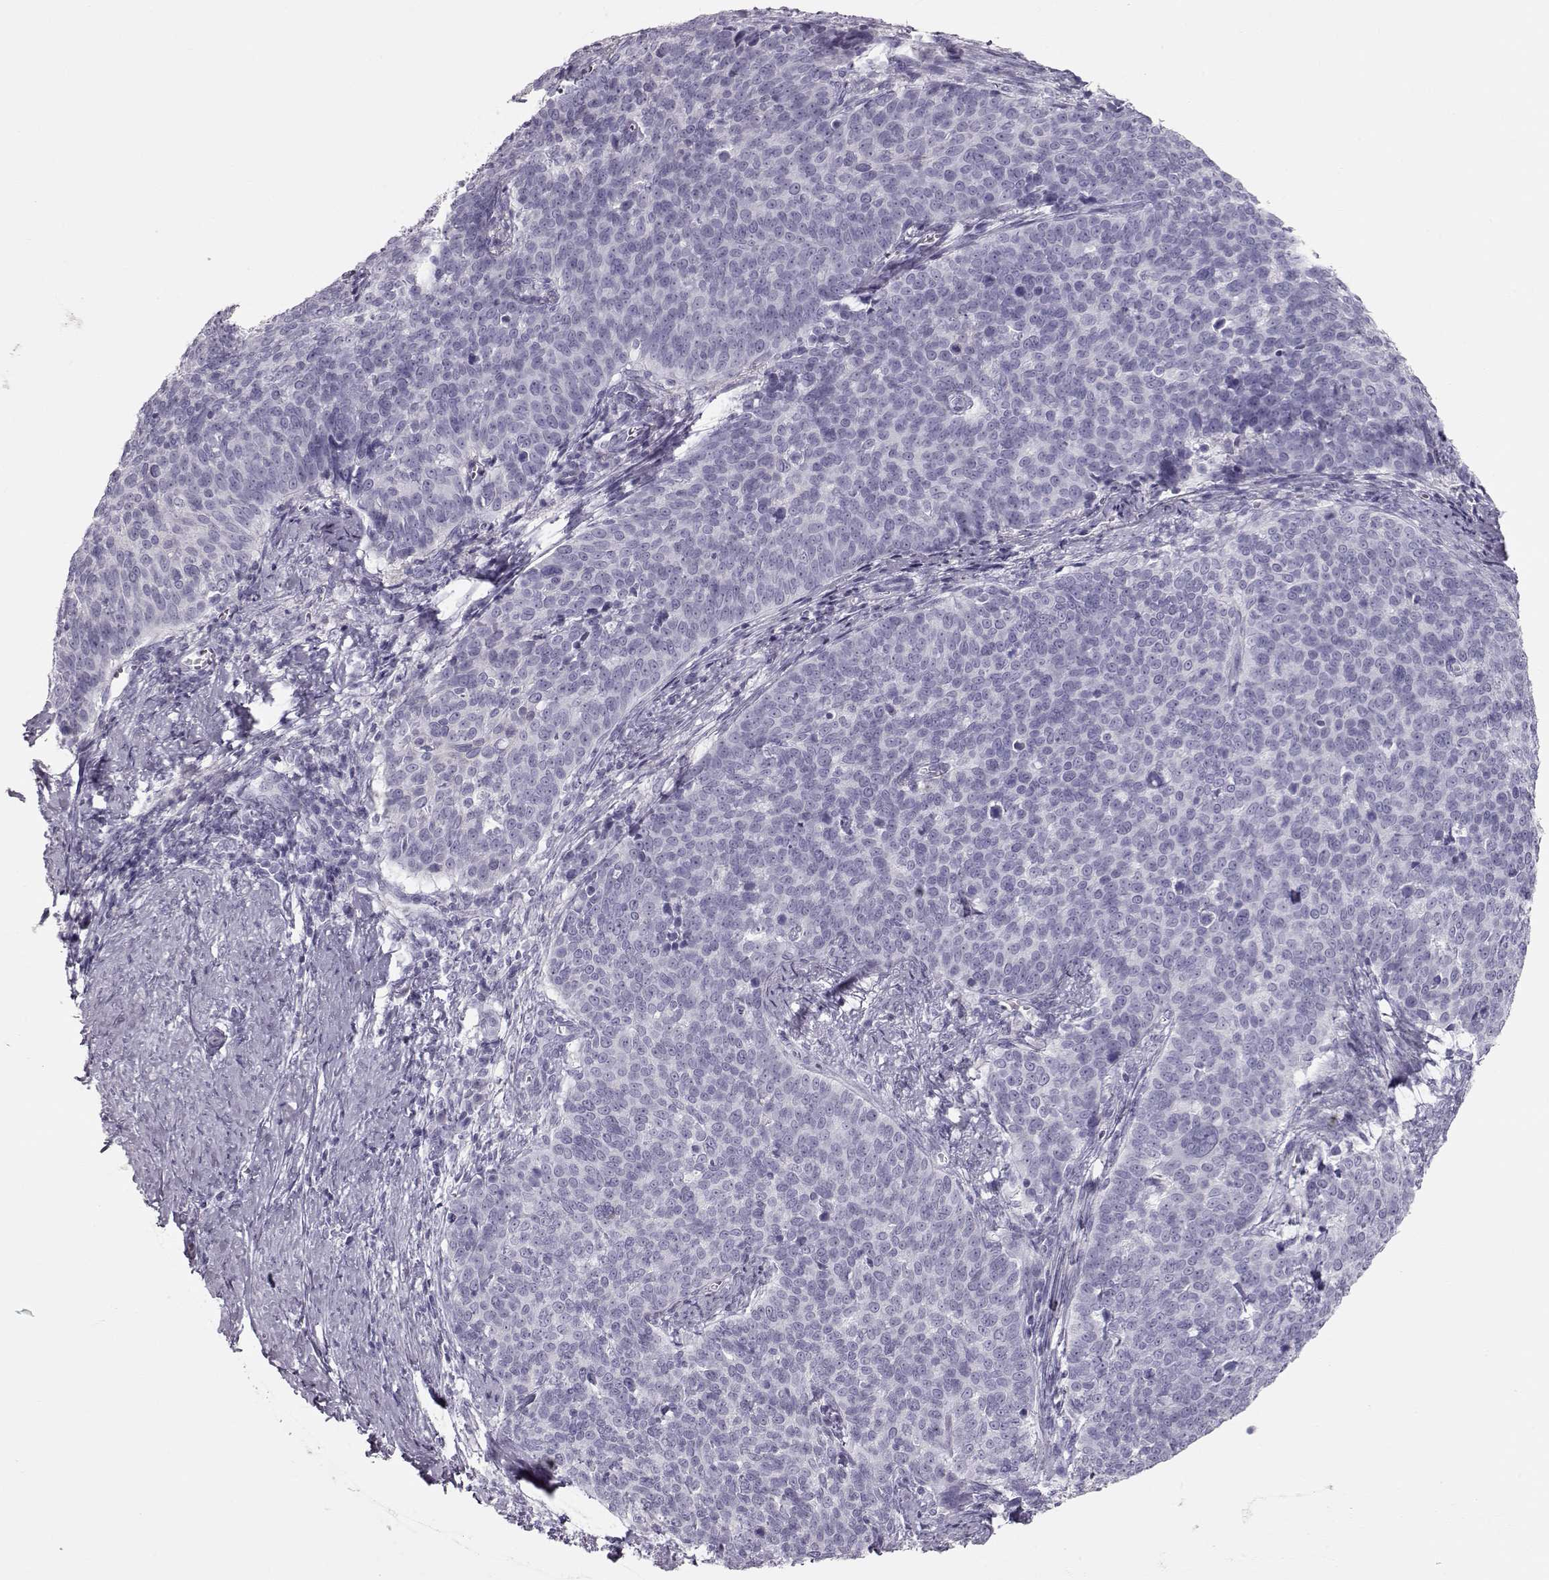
{"staining": {"intensity": "negative", "quantity": "none", "location": "none"}, "tissue": "cervical cancer", "cell_type": "Tumor cells", "image_type": "cancer", "snomed": [{"axis": "morphology", "description": "Squamous cell carcinoma, NOS"}, {"axis": "topography", "description": "Cervix"}], "caption": "Cervical cancer was stained to show a protein in brown. There is no significant expression in tumor cells. The staining was performed using DAB (3,3'-diaminobenzidine) to visualize the protein expression in brown, while the nuclei were stained in blue with hematoxylin (Magnification: 20x).", "gene": "MIP", "patient": {"sex": "female", "age": 39}}